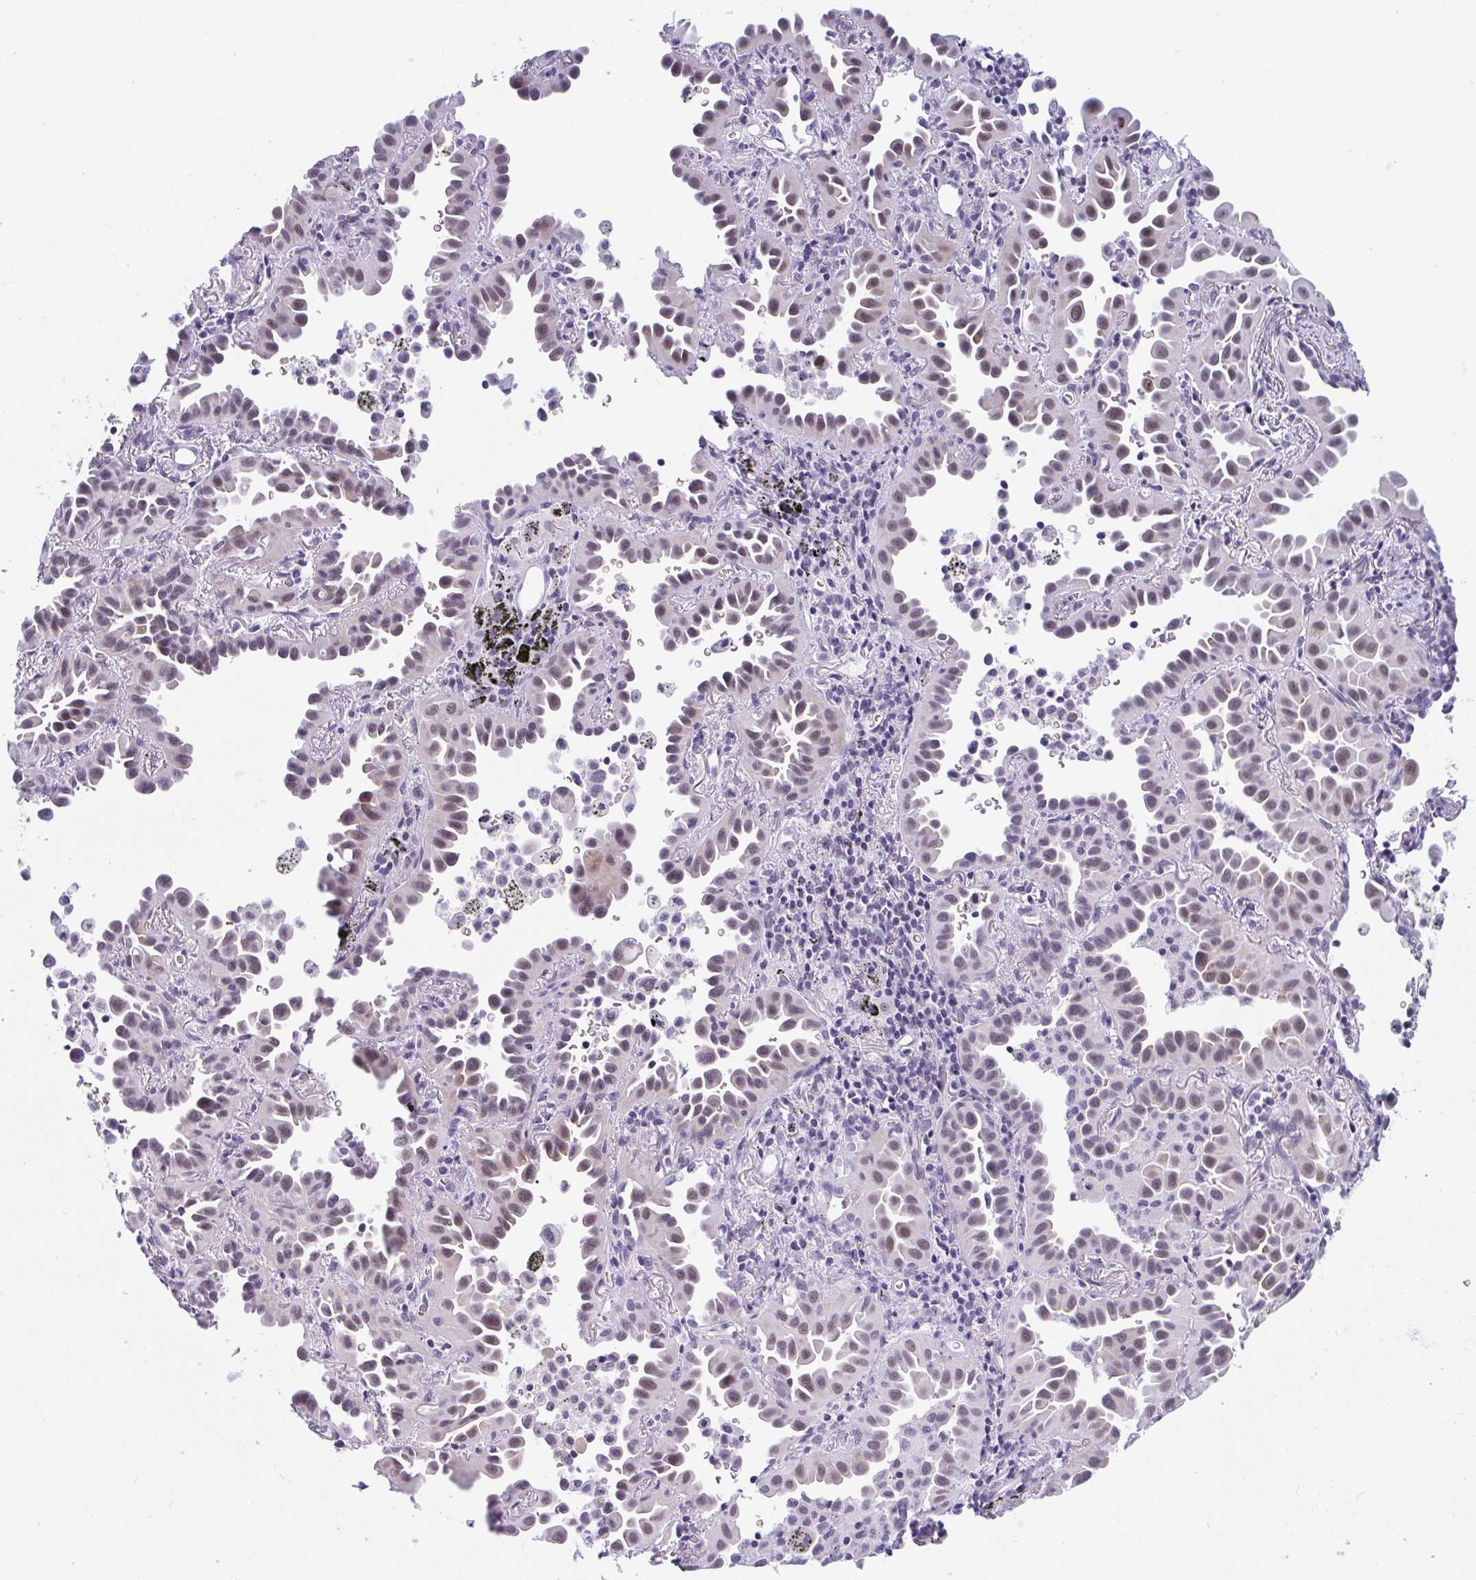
{"staining": {"intensity": "moderate", "quantity": "<25%", "location": "nuclear"}, "tissue": "lung cancer", "cell_type": "Tumor cells", "image_type": "cancer", "snomed": [{"axis": "morphology", "description": "Adenocarcinoma, NOS"}, {"axis": "topography", "description": "Lung"}], "caption": "The image displays a brown stain indicating the presence of a protein in the nuclear of tumor cells in lung adenocarcinoma.", "gene": "CDK13", "patient": {"sex": "male", "age": 68}}